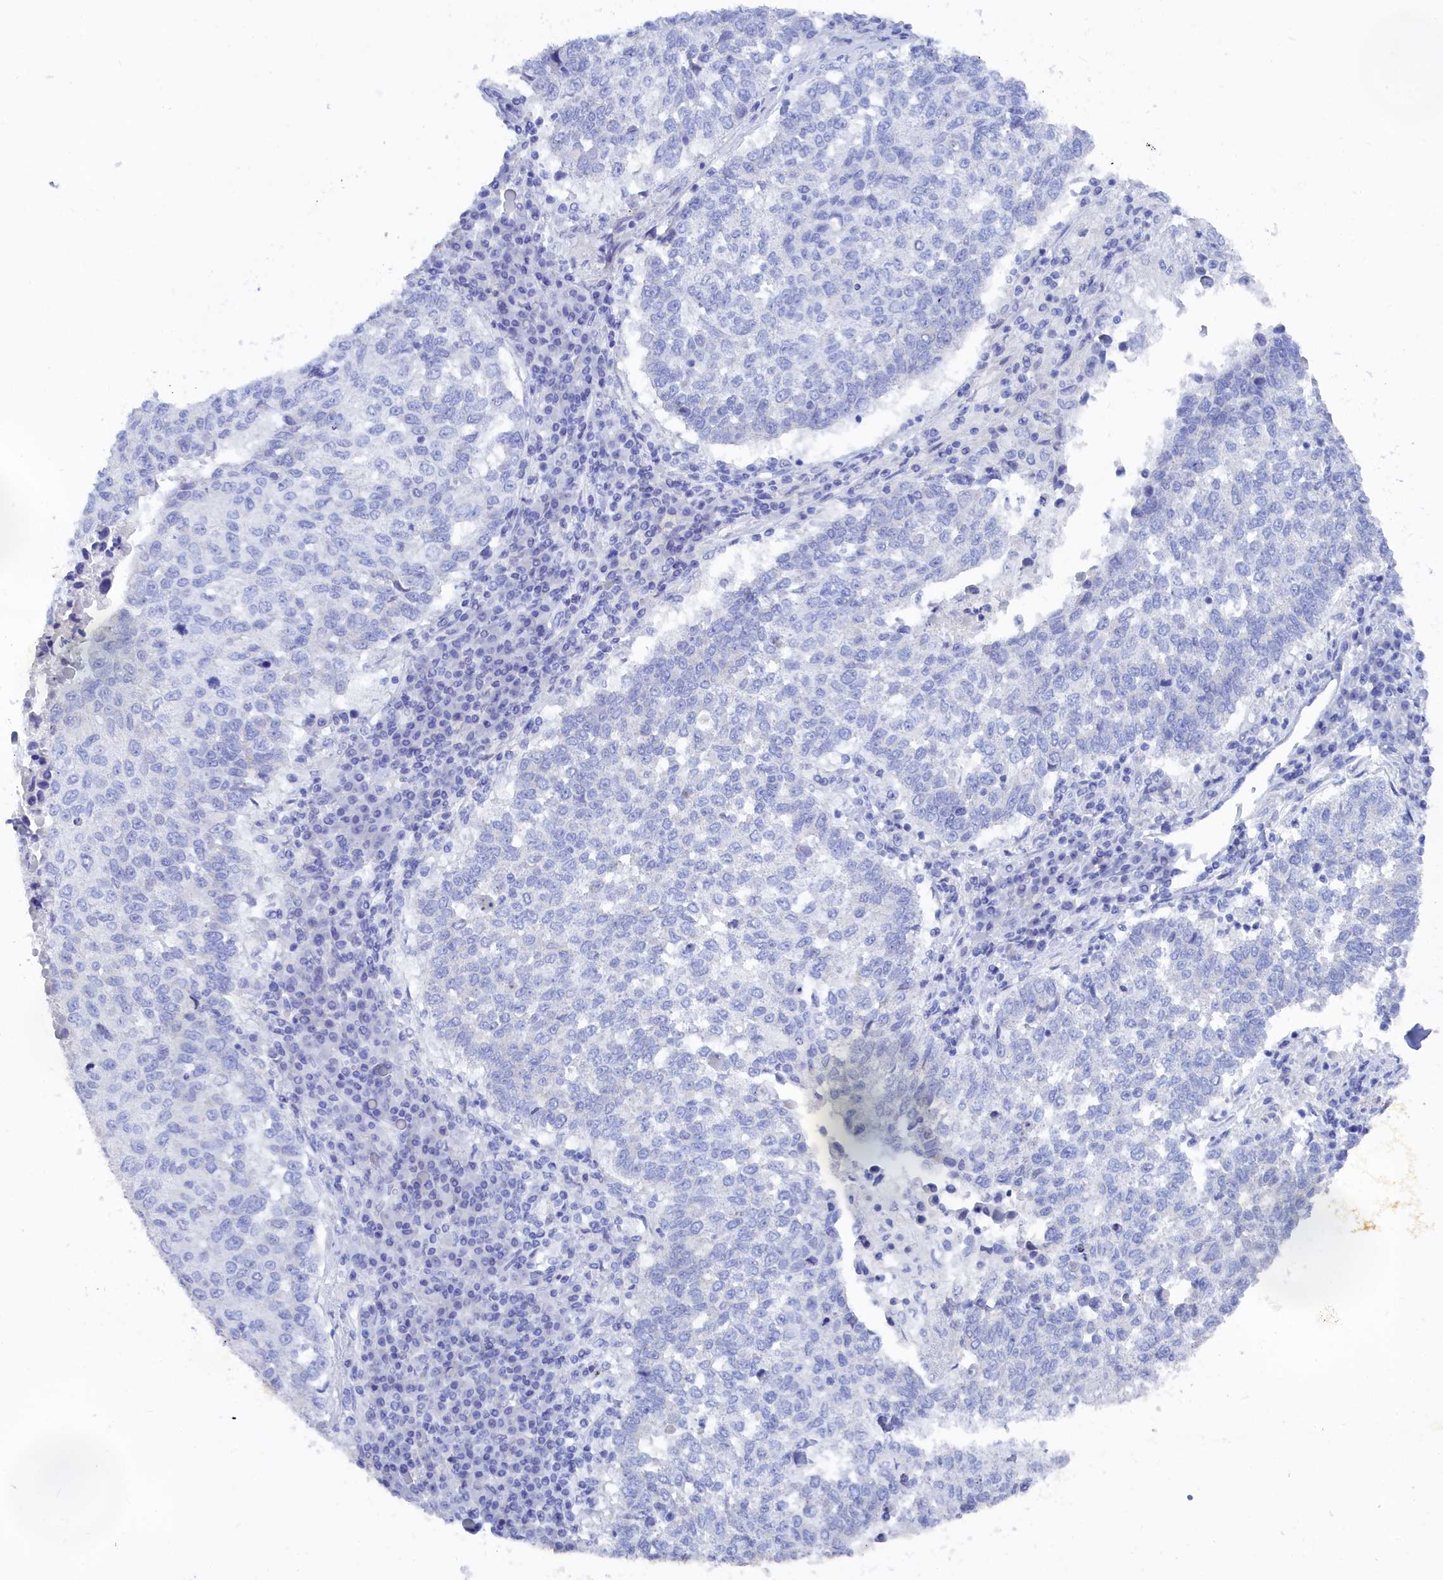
{"staining": {"intensity": "negative", "quantity": "none", "location": "none"}, "tissue": "lung cancer", "cell_type": "Tumor cells", "image_type": "cancer", "snomed": [{"axis": "morphology", "description": "Squamous cell carcinoma, NOS"}, {"axis": "topography", "description": "Lung"}], "caption": "Immunohistochemical staining of human lung cancer (squamous cell carcinoma) displays no significant staining in tumor cells.", "gene": "TRIM10", "patient": {"sex": "male", "age": 73}}